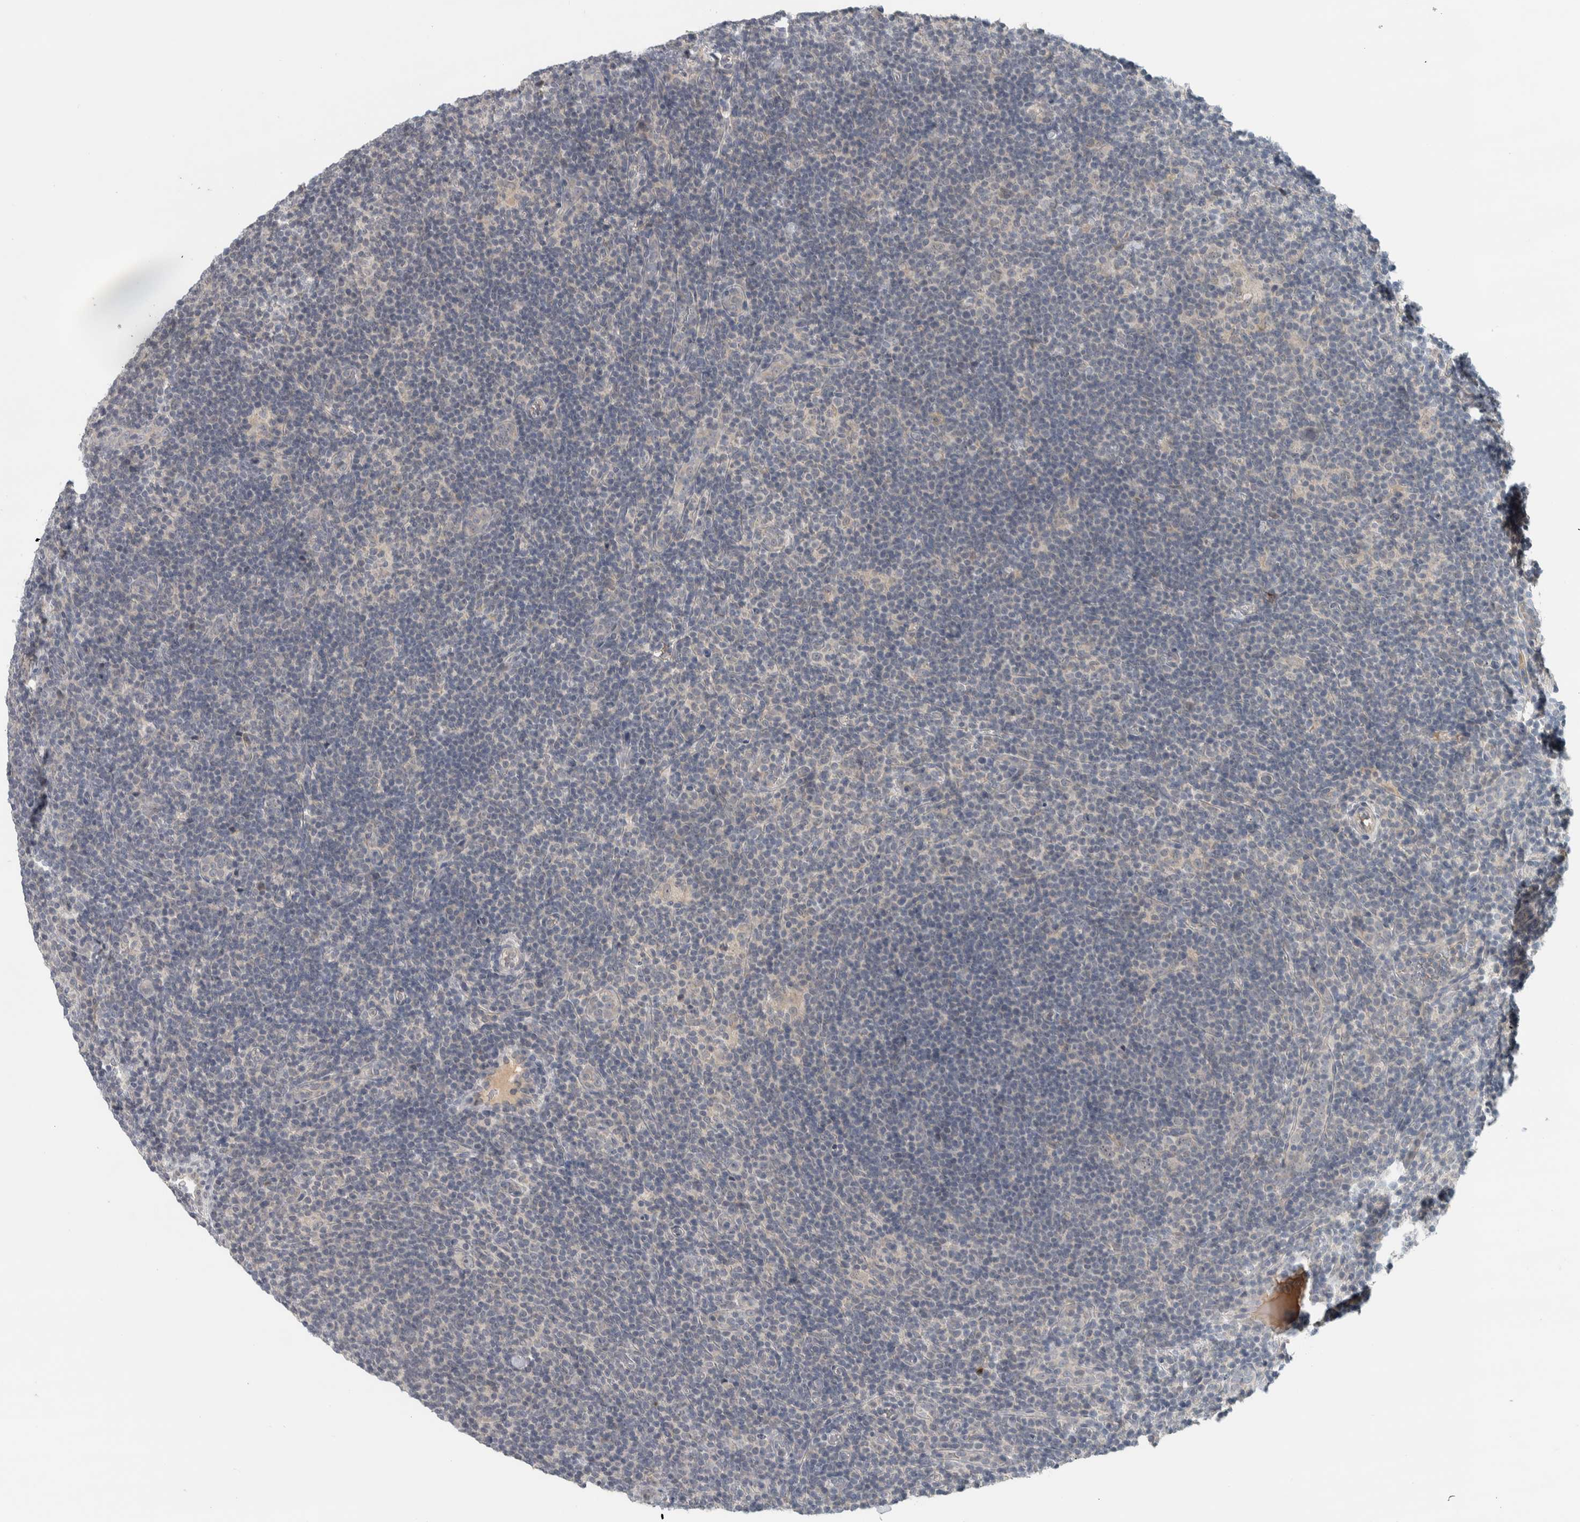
{"staining": {"intensity": "negative", "quantity": "none", "location": "none"}, "tissue": "lymphoma", "cell_type": "Tumor cells", "image_type": "cancer", "snomed": [{"axis": "morphology", "description": "Hodgkin's disease, NOS"}, {"axis": "topography", "description": "Lymph node"}], "caption": "Immunohistochemistry (IHC) photomicrograph of neoplastic tissue: human Hodgkin's disease stained with DAB exhibits no significant protein expression in tumor cells.", "gene": "AFP", "patient": {"sex": "female", "age": 57}}